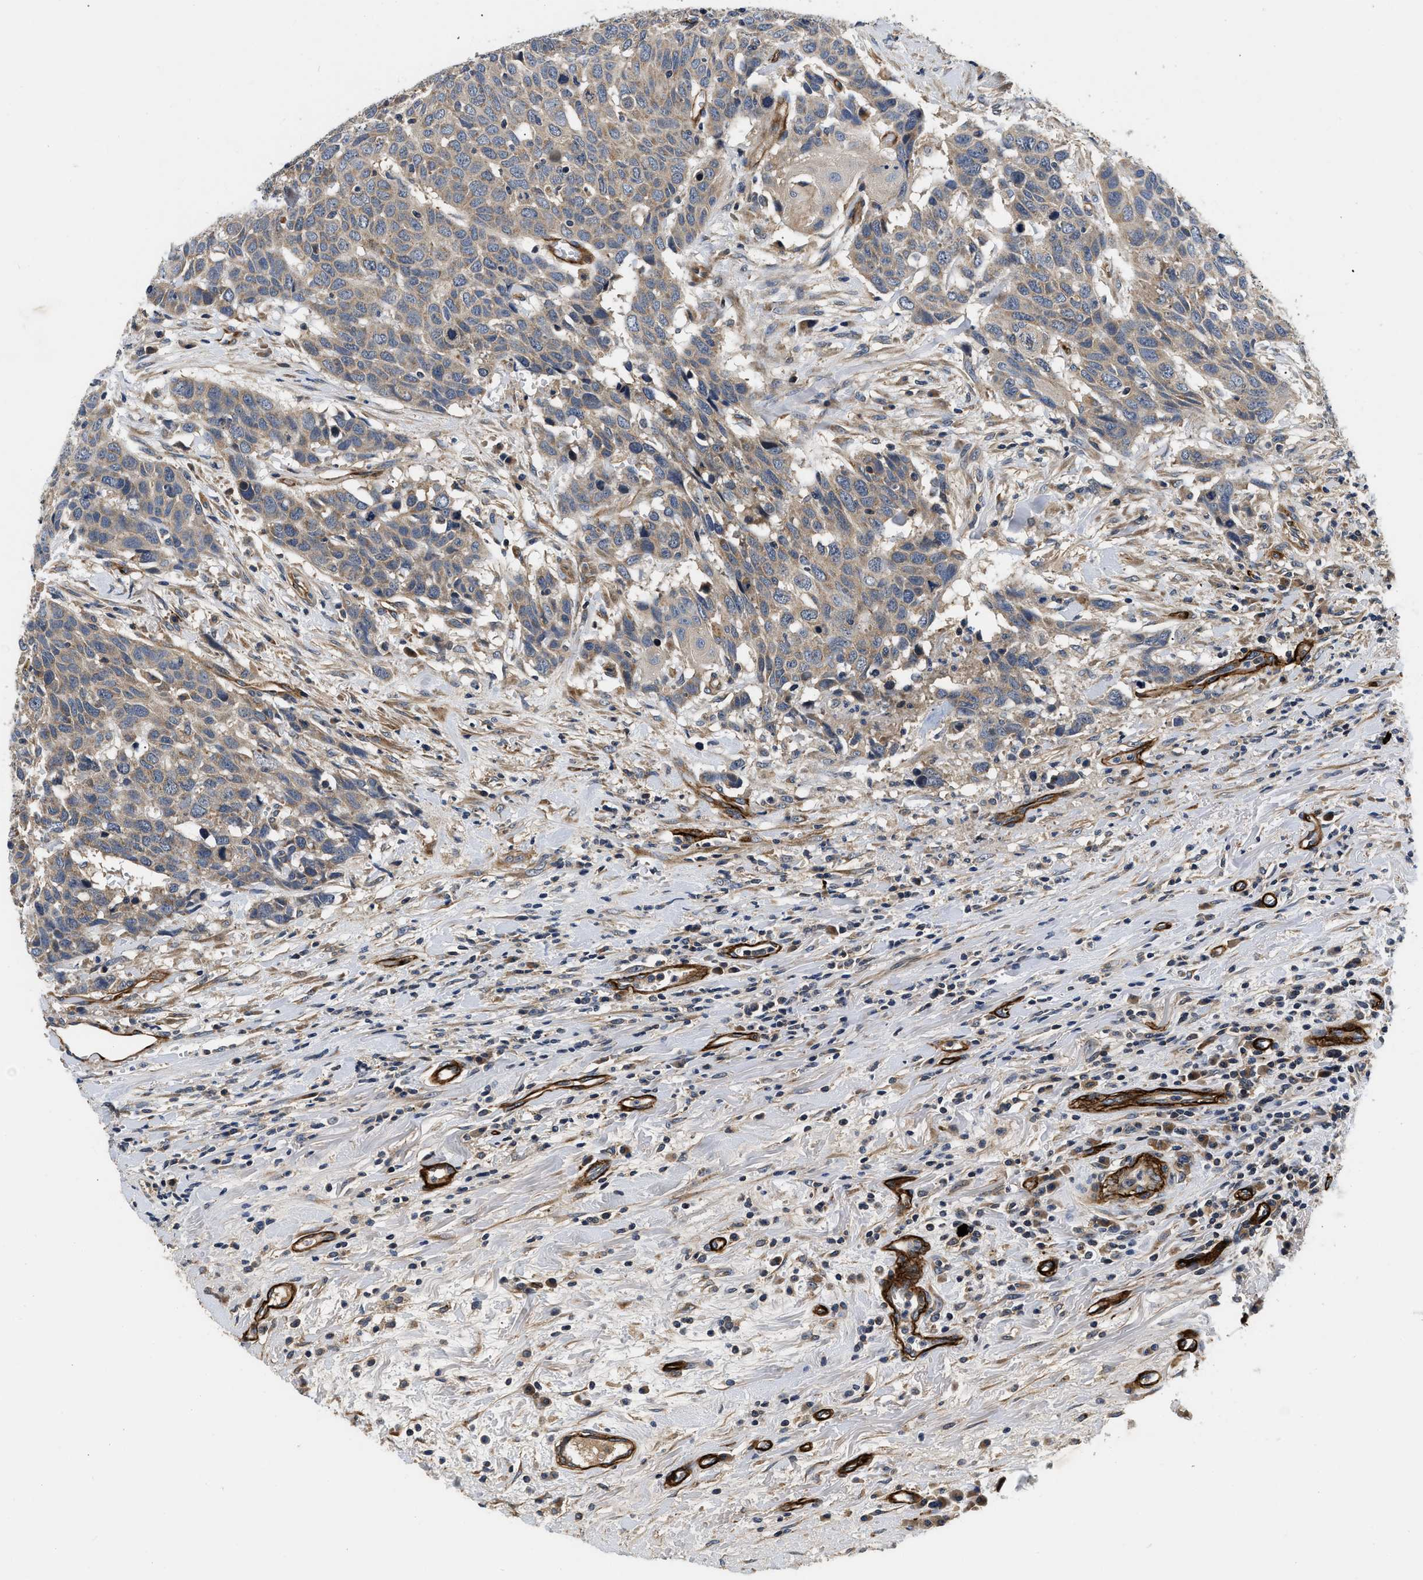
{"staining": {"intensity": "weak", "quantity": ">75%", "location": "cytoplasmic/membranous"}, "tissue": "head and neck cancer", "cell_type": "Tumor cells", "image_type": "cancer", "snomed": [{"axis": "morphology", "description": "Squamous cell carcinoma, NOS"}, {"axis": "topography", "description": "Head-Neck"}], "caption": "IHC of human head and neck cancer reveals low levels of weak cytoplasmic/membranous staining in about >75% of tumor cells. Nuclei are stained in blue.", "gene": "NME6", "patient": {"sex": "male", "age": 66}}